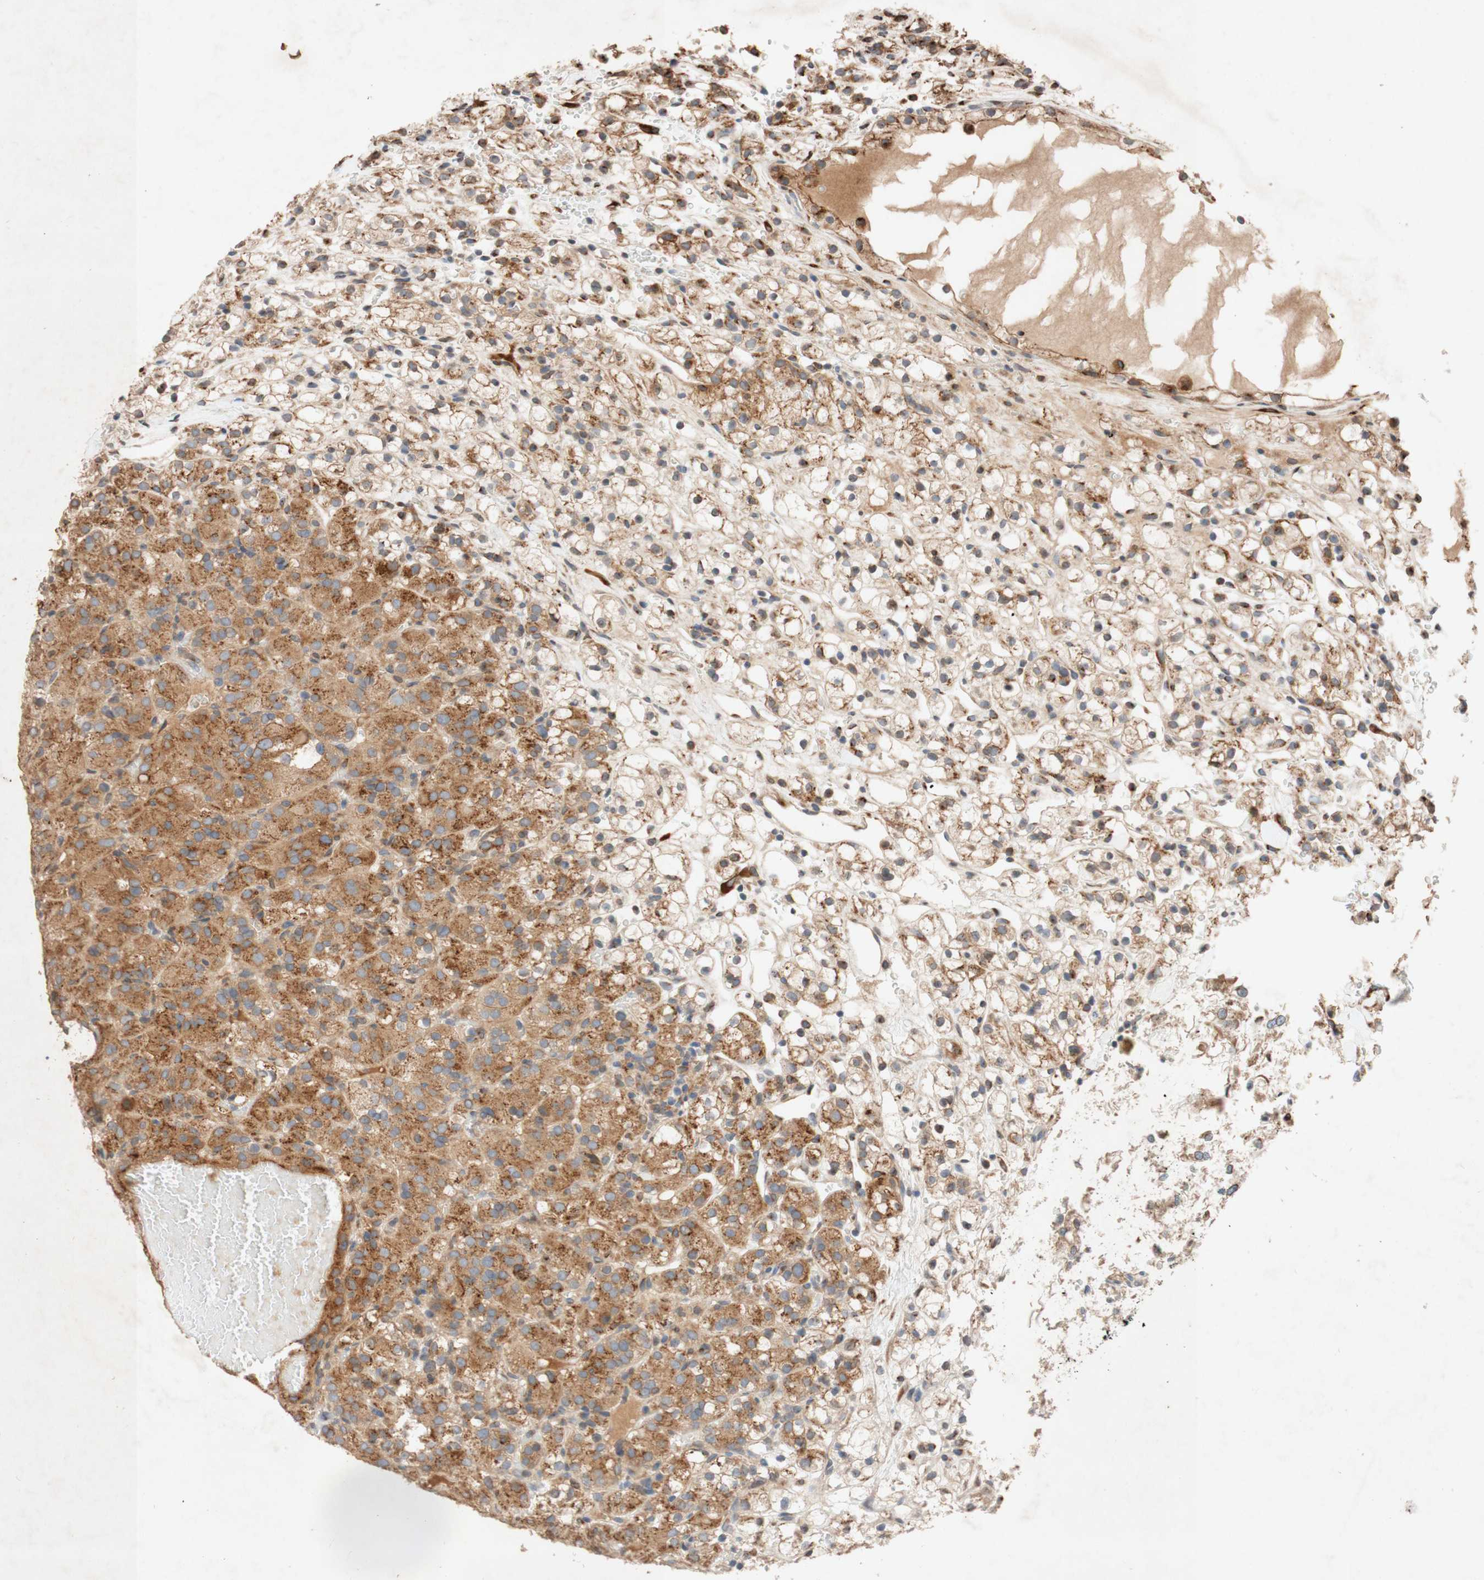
{"staining": {"intensity": "moderate", "quantity": ">75%", "location": "cytoplasmic/membranous,nuclear"}, "tissue": "renal cancer", "cell_type": "Tumor cells", "image_type": "cancer", "snomed": [{"axis": "morphology", "description": "Adenocarcinoma, NOS"}, {"axis": "topography", "description": "Kidney"}], "caption": "Tumor cells exhibit medium levels of moderate cytoplasmic/membranous and nuclear positivity in approximately >75% of cells in human renal cancer (adenocarcinoma).", "gene": "PTPRU", "patient": {"sex": "male", "age": 61}}